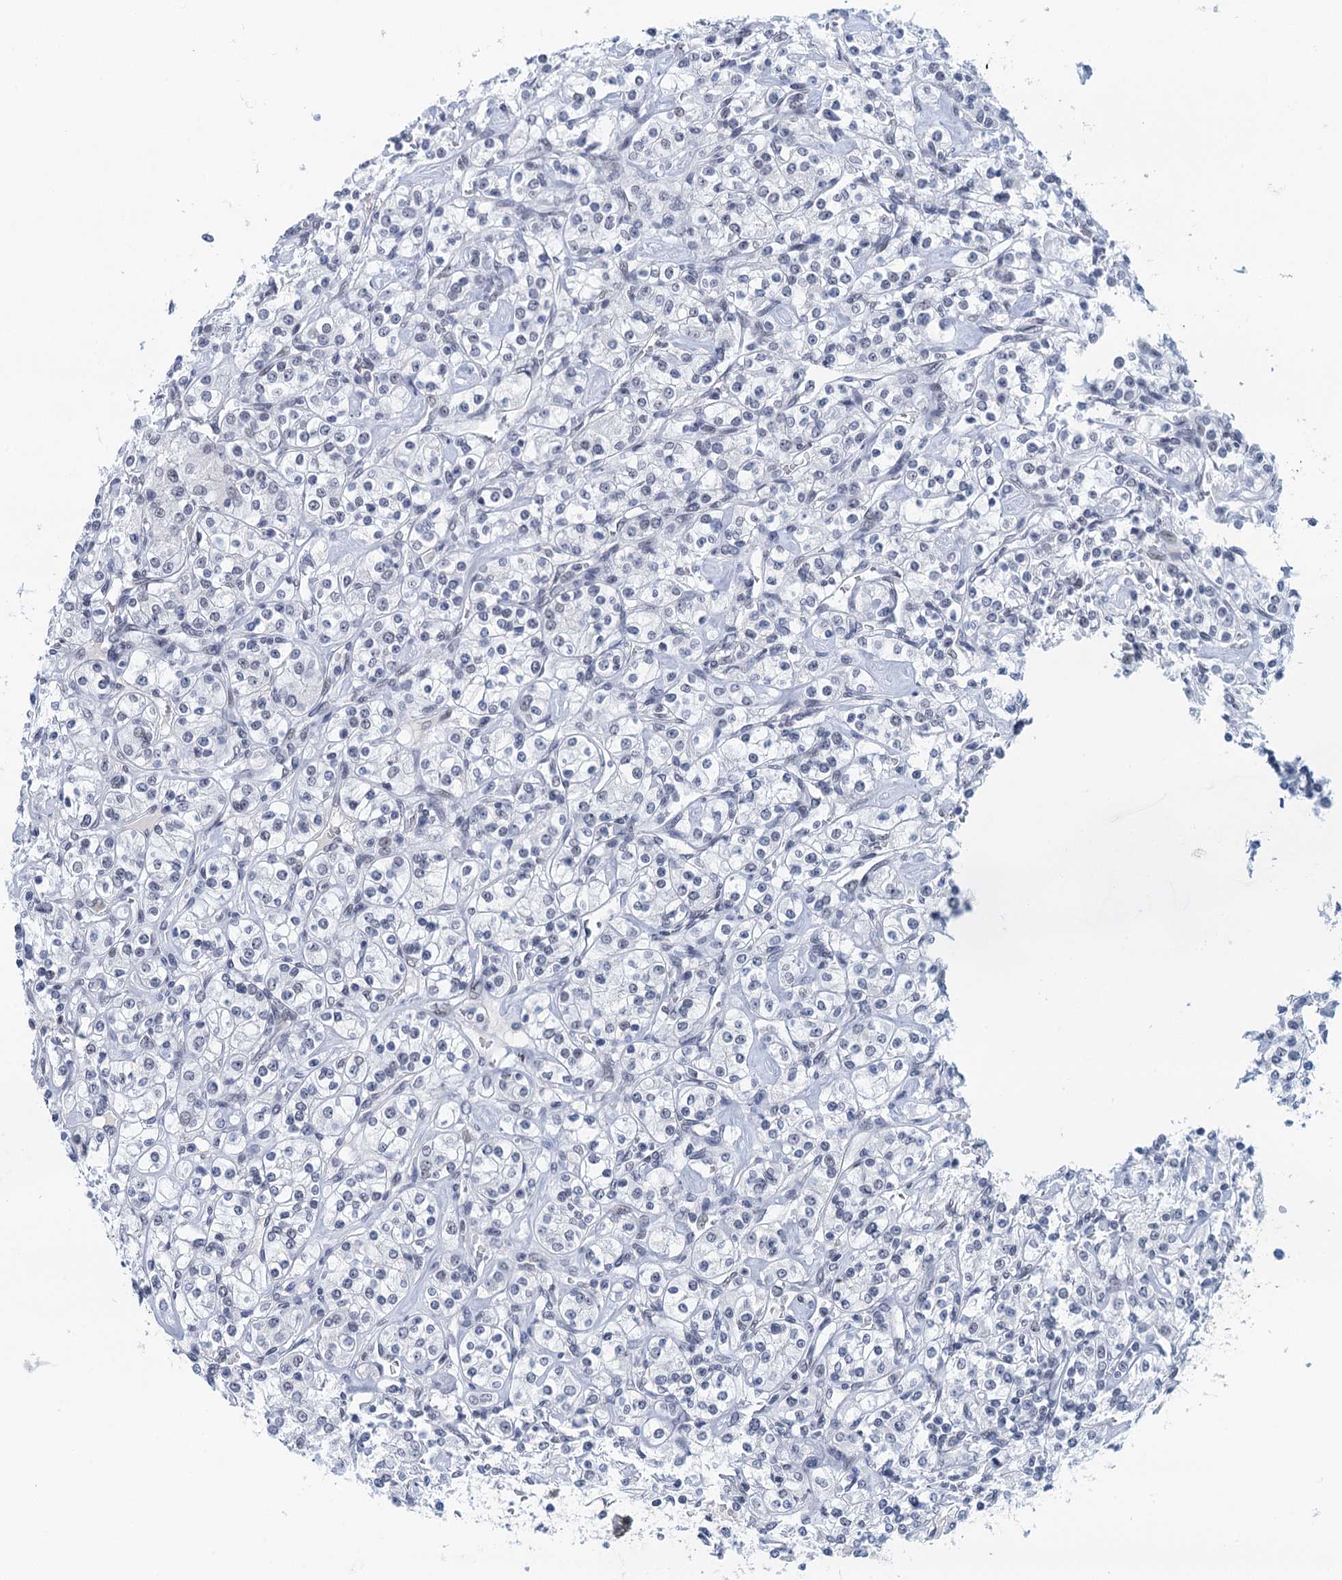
{"staining": {"intensity": "negative", "quantity": "none", "location": "none"}, "tissue": "renal cancer", "cell_type": "Tumor cells", "image_type": "cancer", "snomed": [{"axis": "morphology", "description": "Adenocarcinoma, NOS"}, {"axis": "topography", "description": "Kidney"}], "caption": "Protein analysis of renal cancer reveals no significant staining in tumor cells.", "gene": "EPS8L1", "patient": {"sex": "male", "age": 77}}